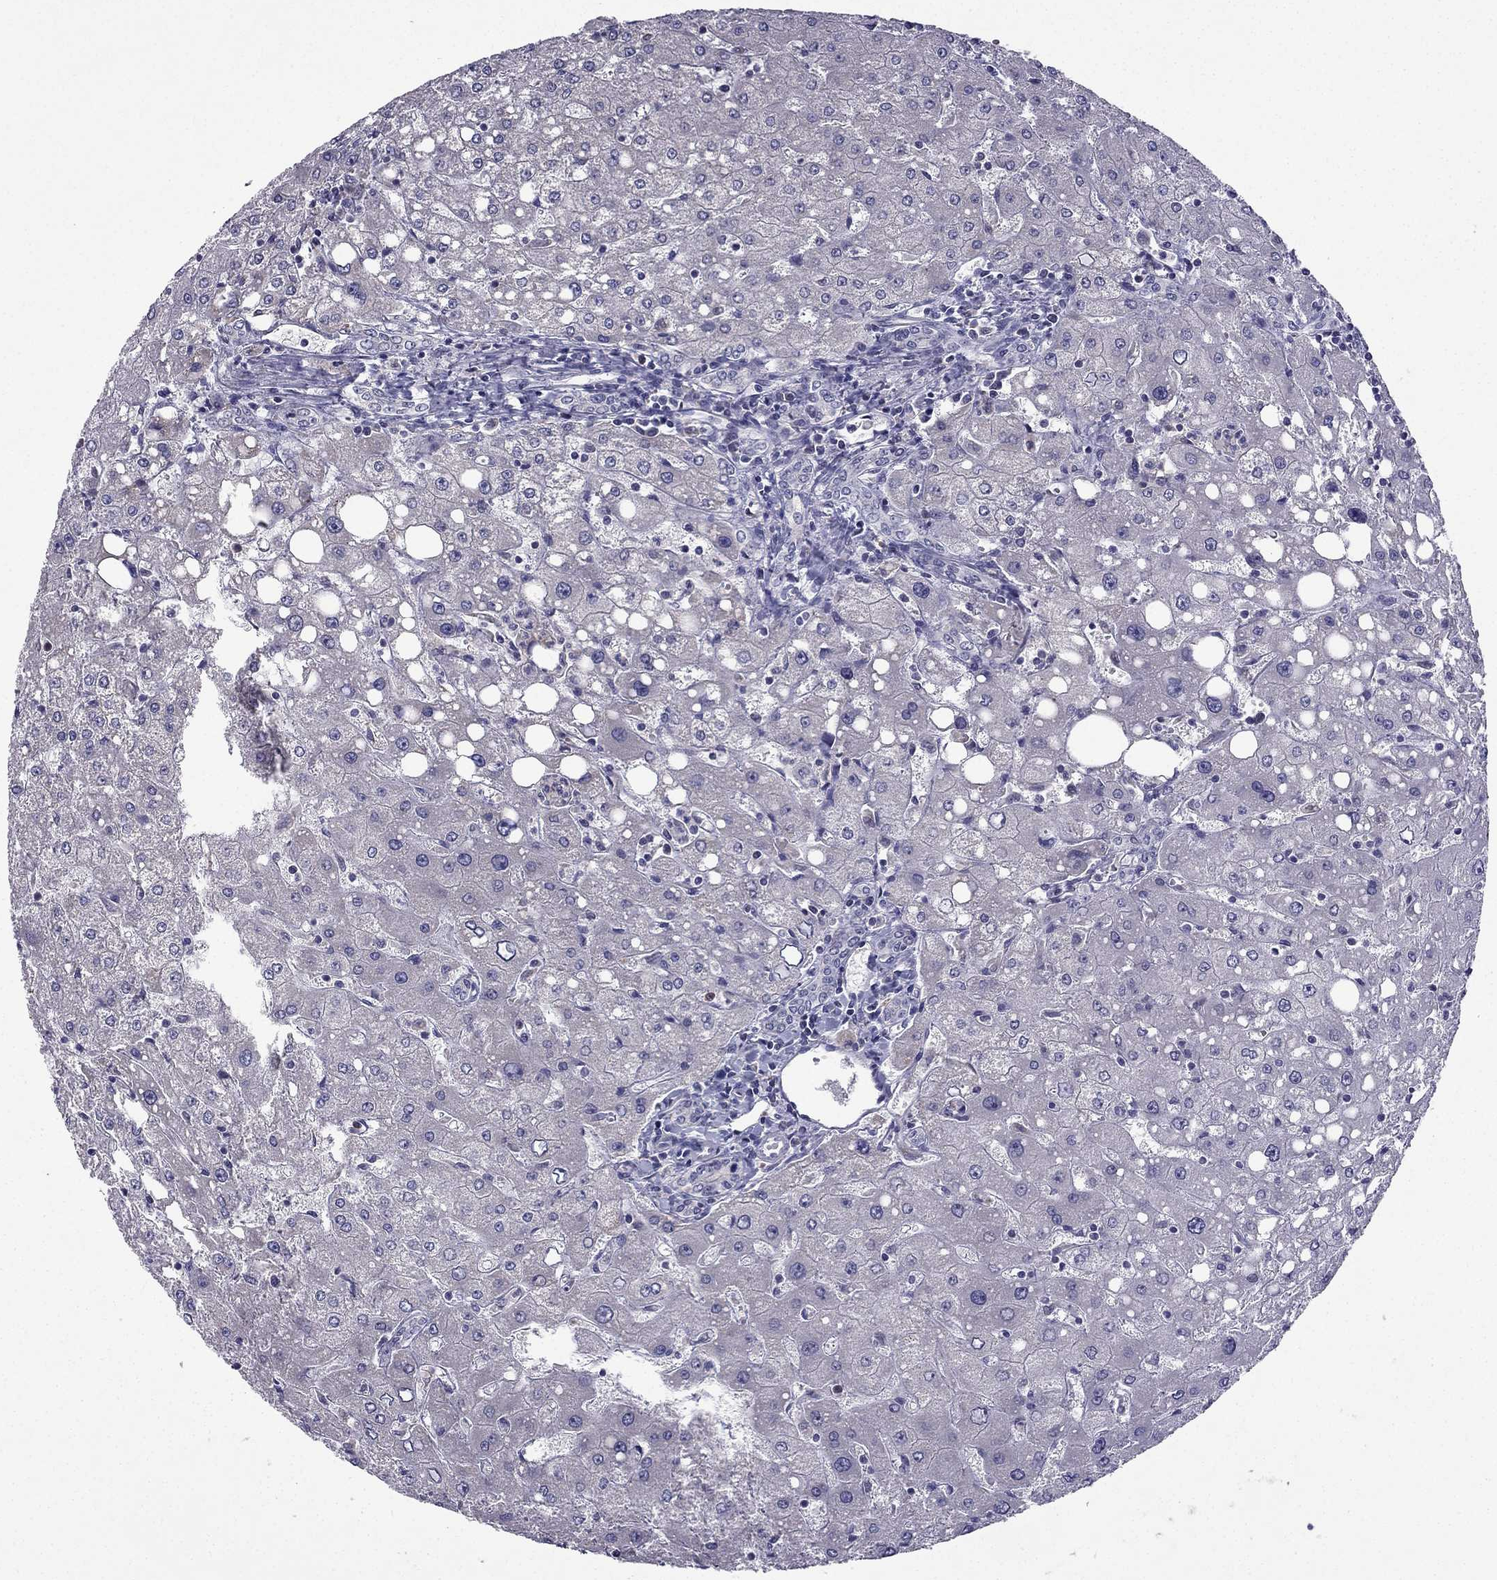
{"staining": {"intensity": "negative", "quantity": "none", "location": "none"}, "tissue": "liver", "cell_type": "Cholangiocytes", "image_type": "normal", "snomed": [{"axis": "morphology", "description": "Normal tissue, NOS"}, {"axis": "topography", "description": "Liver"}], "caption": "This is an immunohistochemistry (IHC) histopathology image of unremarkable human liver. There is no expression in cholangiocytes.", "gene": "SLC6A2", "patient": {"sex": "female", "age": 53}}